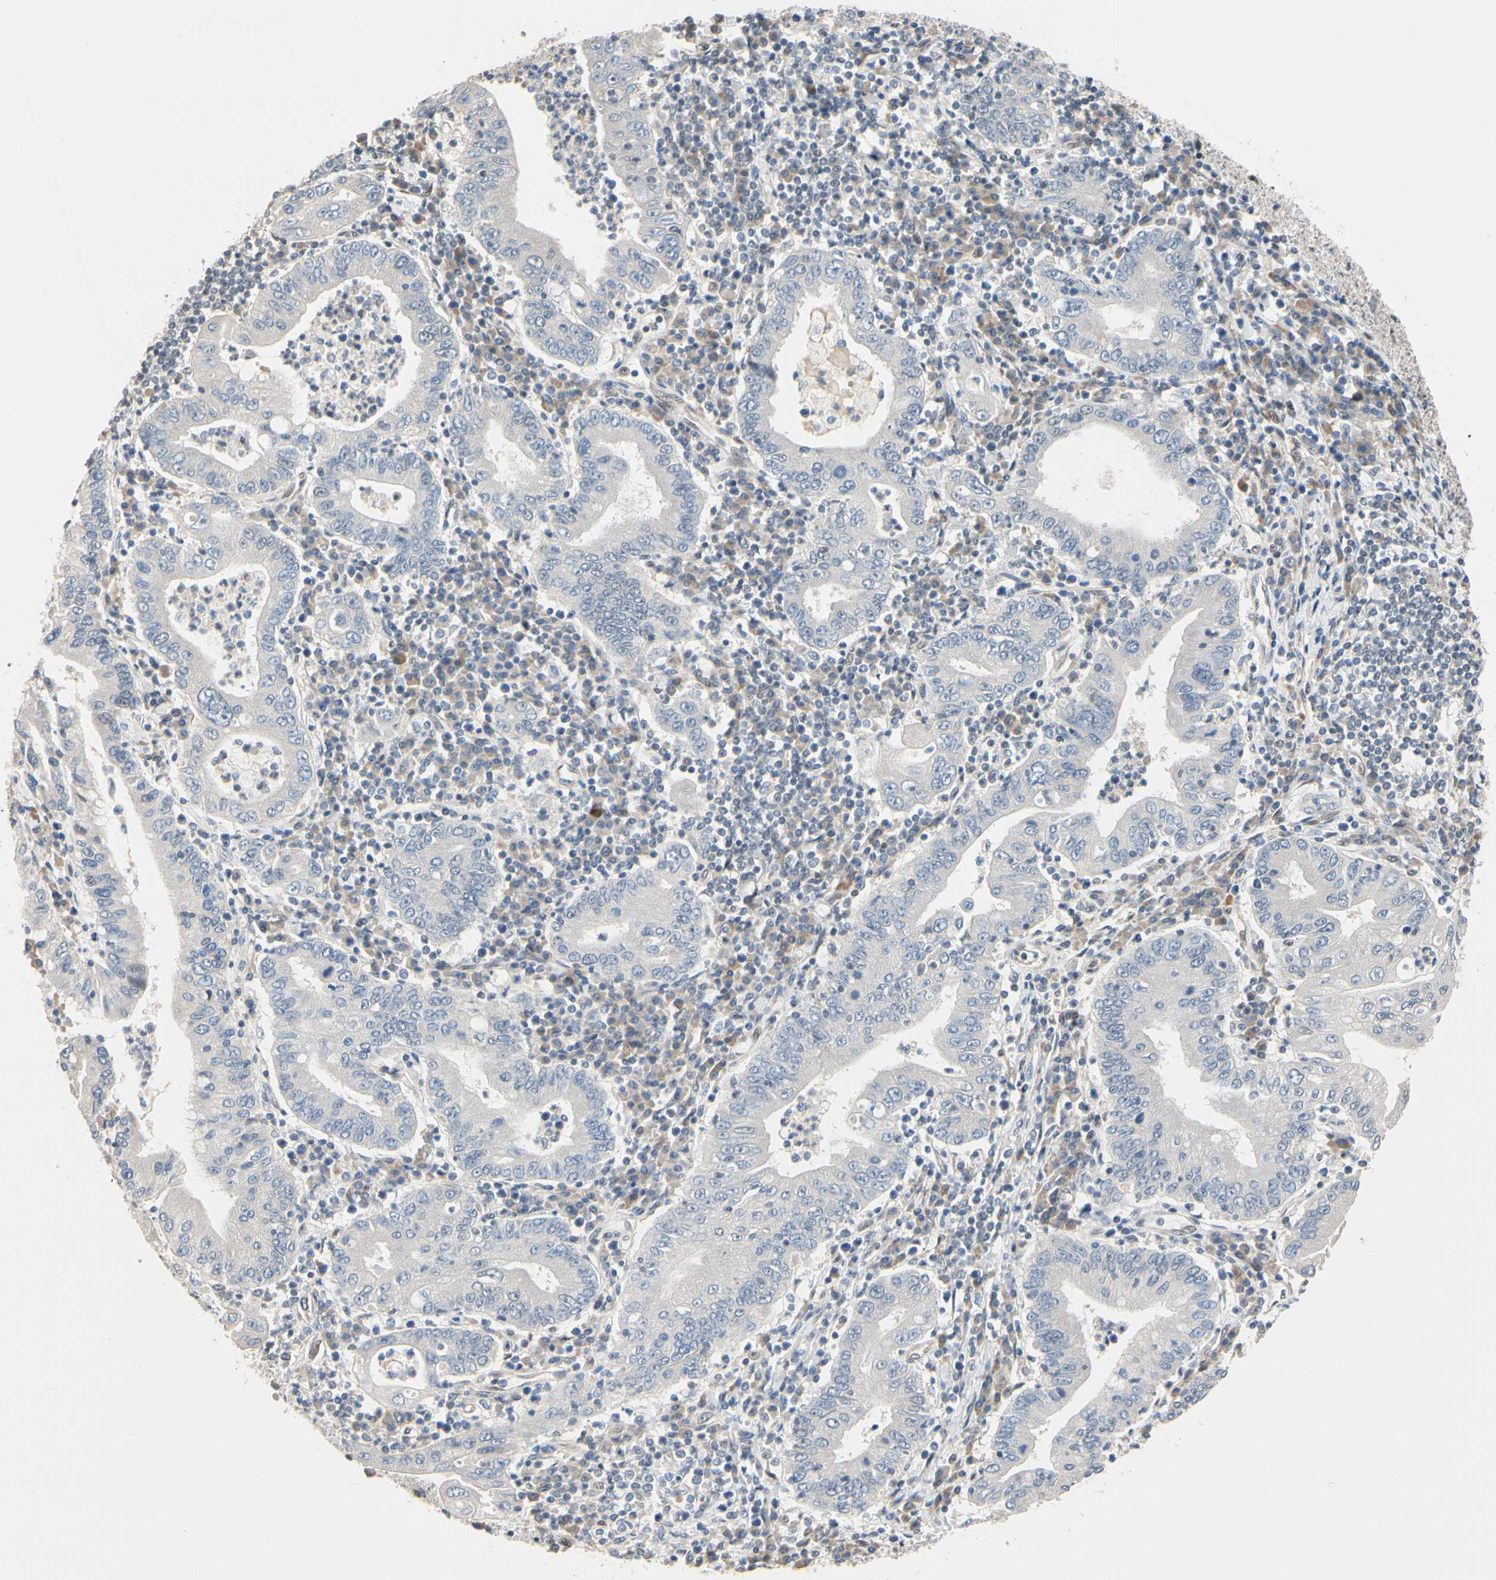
{"staining": {"intensity": "negative", "quantity": "none", "location": "none"}, "tissue": "stomach cancer", "cell_type": "Tumor cells", "image_type": "cancer", "snomed": [{"axis": "morphology", "description": "Normal tissue, NOS"}, {"axis": "morphology", "description": "Adenocarcinoma, NOS"}, {"axis": "topography", "description": "Esophagus"}, {"axis": "topography", "description": "Stomach, upper"}, {"axis": "topography", "description": "Peripheral nerve tissue"}], "caption": "The image demonstrates no staining of tumor cells in stomach adenocarcinoma. (DAB IHC, high magnification).", "gene": "TAF4", "patient": {"sex": "male", "age": 62}}